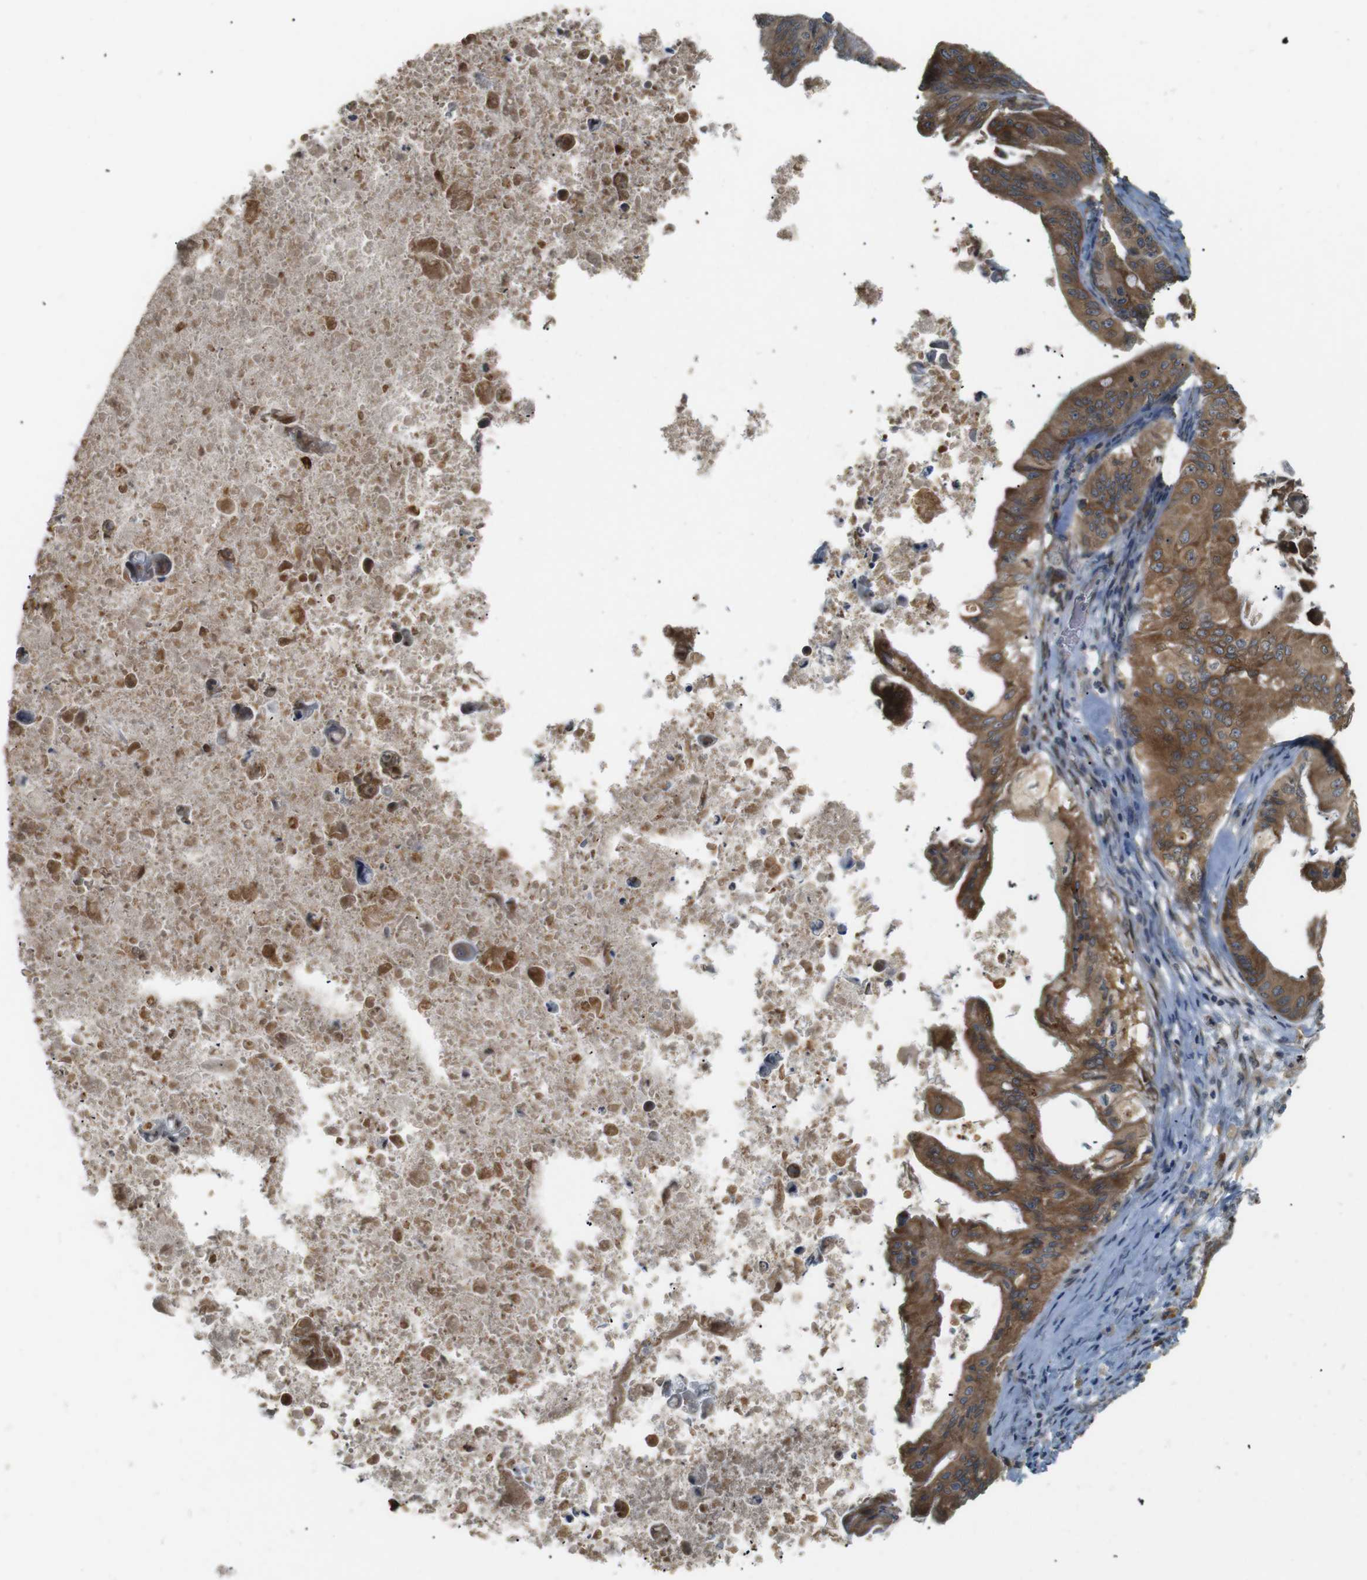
{"staining": {"intensity": "moderate", "quantity": ">75%", "location": "cytoplasmic/membranous"}, "tissue": "ovarian cancer", "cell_type": "Tumor cells", "image_type": "cancer", "snomed": [{"axis": "morphology", "description": "Cystadenocarcinoma, mucinous, NOS"}, {"axis": "topography", "description": "Ovary"}], "caption": "Immunohistochemical staining of ovarian cancer exhibits moderate cytoplasmic/membranous protein staining in about >75% of tumor cells. Immunohistochemistry (ihc) stains the protein in brown and the nuclei are stained blue.", "gene": "TMED4", "patient": {"sex": "female", "age": 37}}